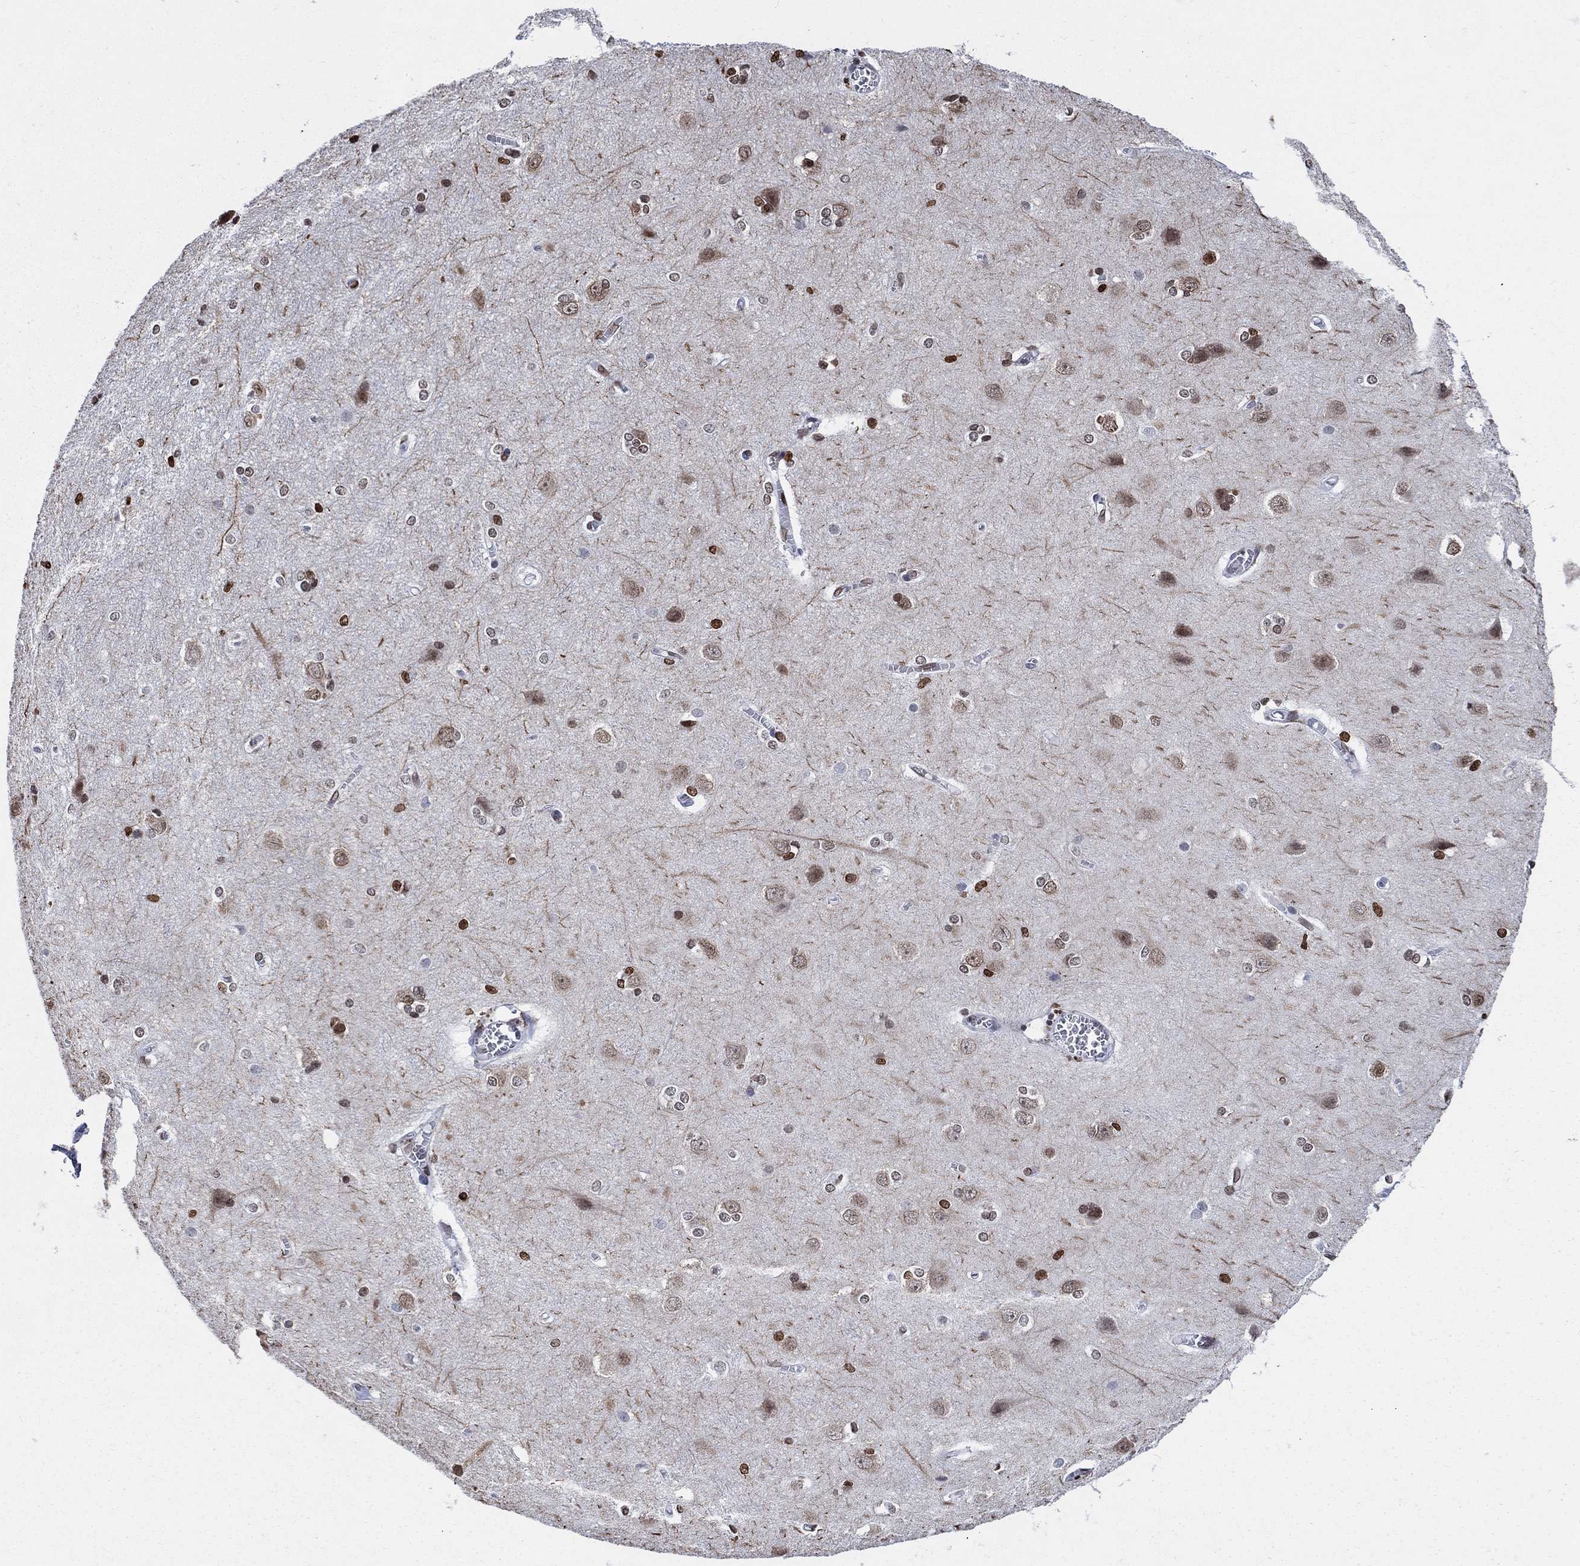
{"staining": {"intensity": "negative", "quantity": "none", "location": "none"}, "tissue": "cerebral cortex", "cell_type": "Endothelial cells", "image_type": "normal", "snomed": [{"axis": "morphology", "description": "Normal tissue, NOS"}, {"axis": "topography", "description": "Cerebral cortex"}], "caption": "The photomicrograph reveals no significant staining in endothelial cells of cerebral cortex.", "gene": "HMGA1", "patient": {"sex": "male", "age": 37}}